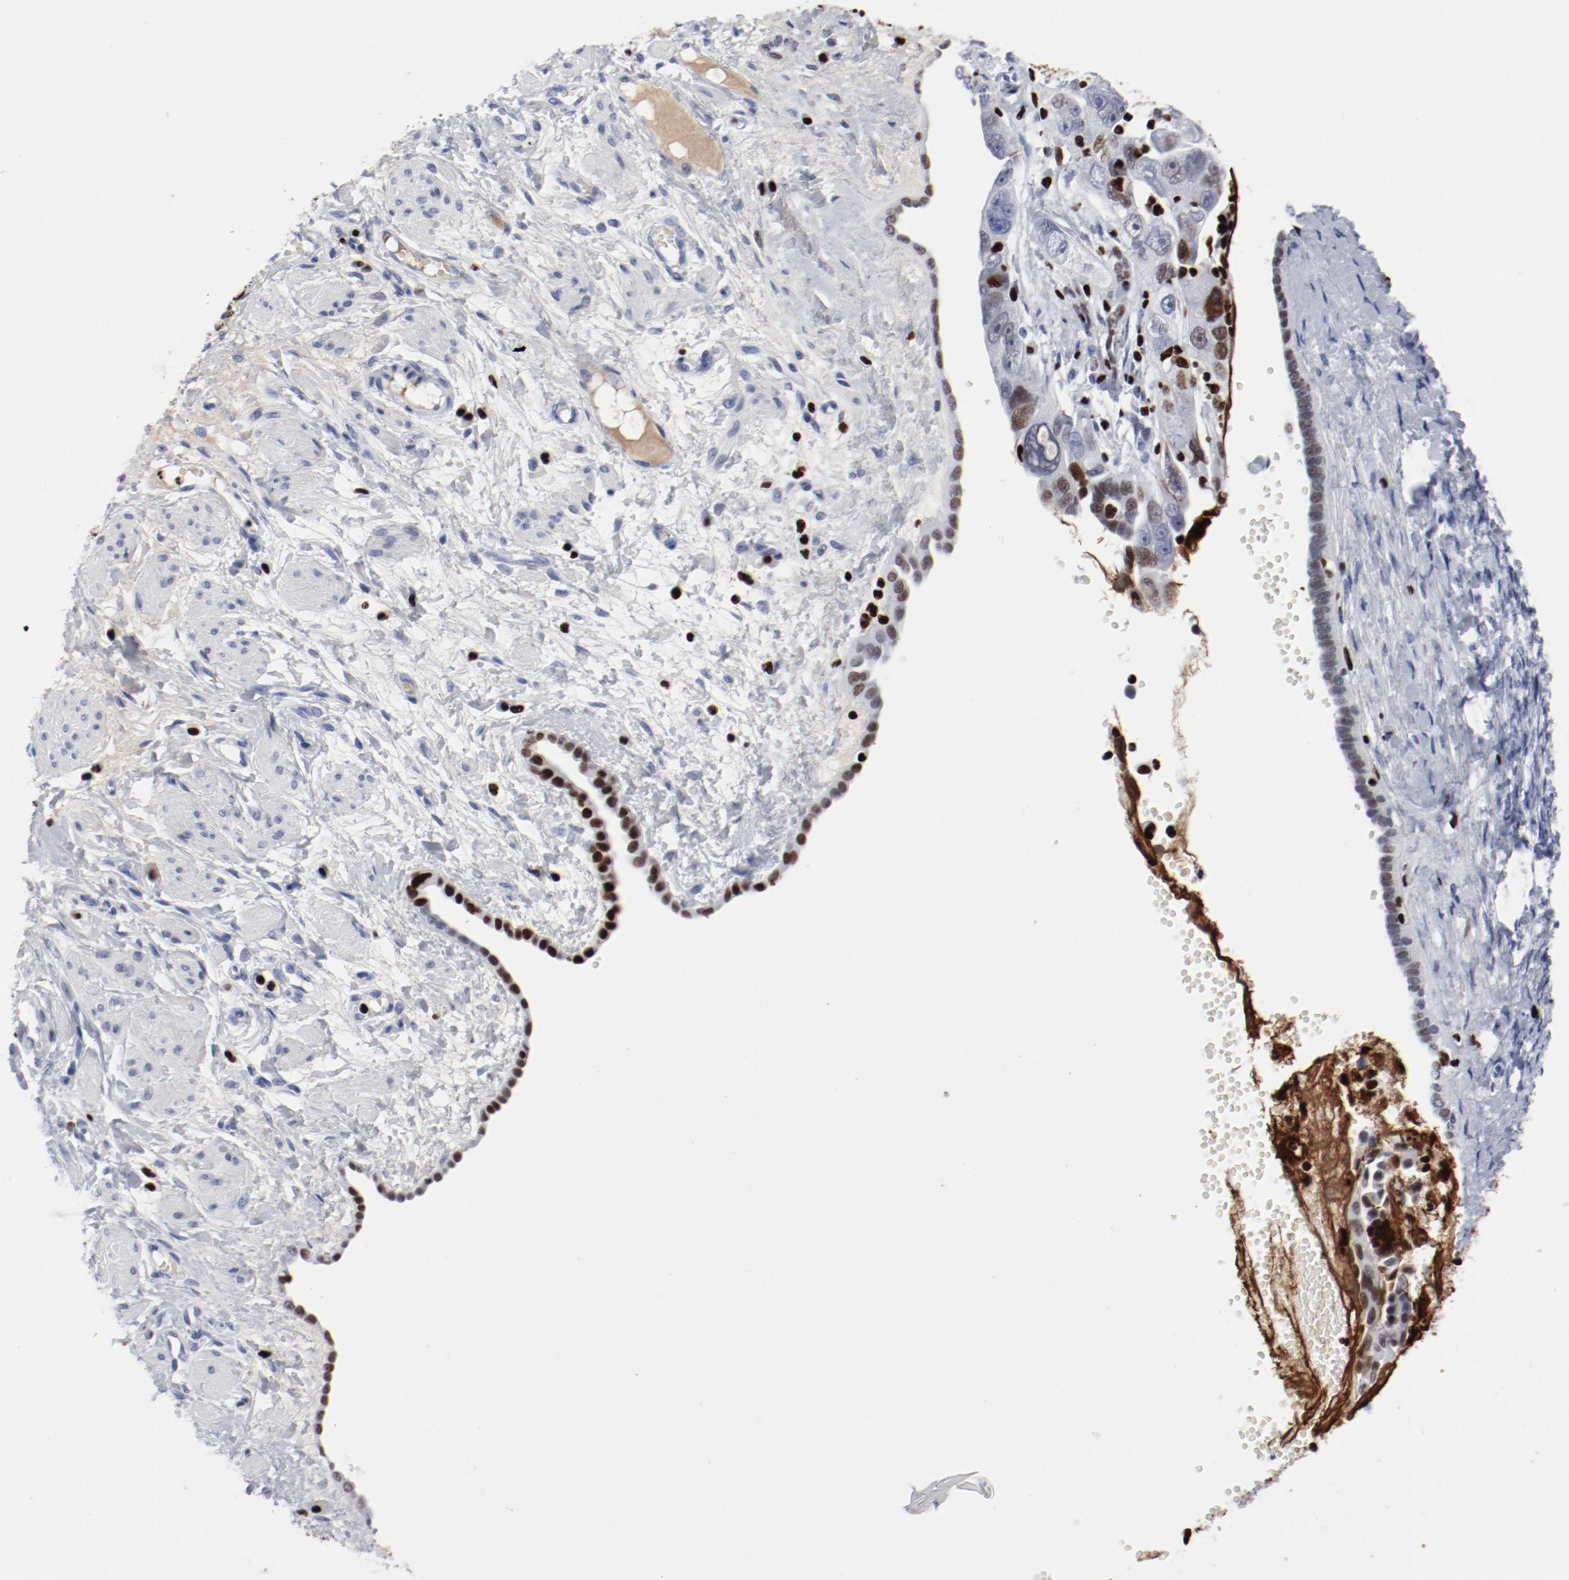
{"staining": {"intensity": "strong", "quantity": "25%-75%", "location": "nuclear"}, "tissue": "ovarian cancer", "cell_type": "Tumor cells", "image_type": "cancer", "snomed": [{"axis": "morphology", "description": "Normal tissue, NOS"}, {"axis": "morphology", "description": "Cystadenocarcinoma, serous, NOS"}, {"axis": "topography", "description": "Ovary"}], "caption": "Immunohistochemistry histopathology image of neoplastic tissue: human ovarian cancer (serous cystadenocarcinoma) stained using immunohistochemistry exhibits high levels of strong protein expression localized specifically in the nuclear of tumor cells, appearing as a nuclear brown color.", "gene": "SMARCC2", "patient": {"sex": "female", "age": 62}}